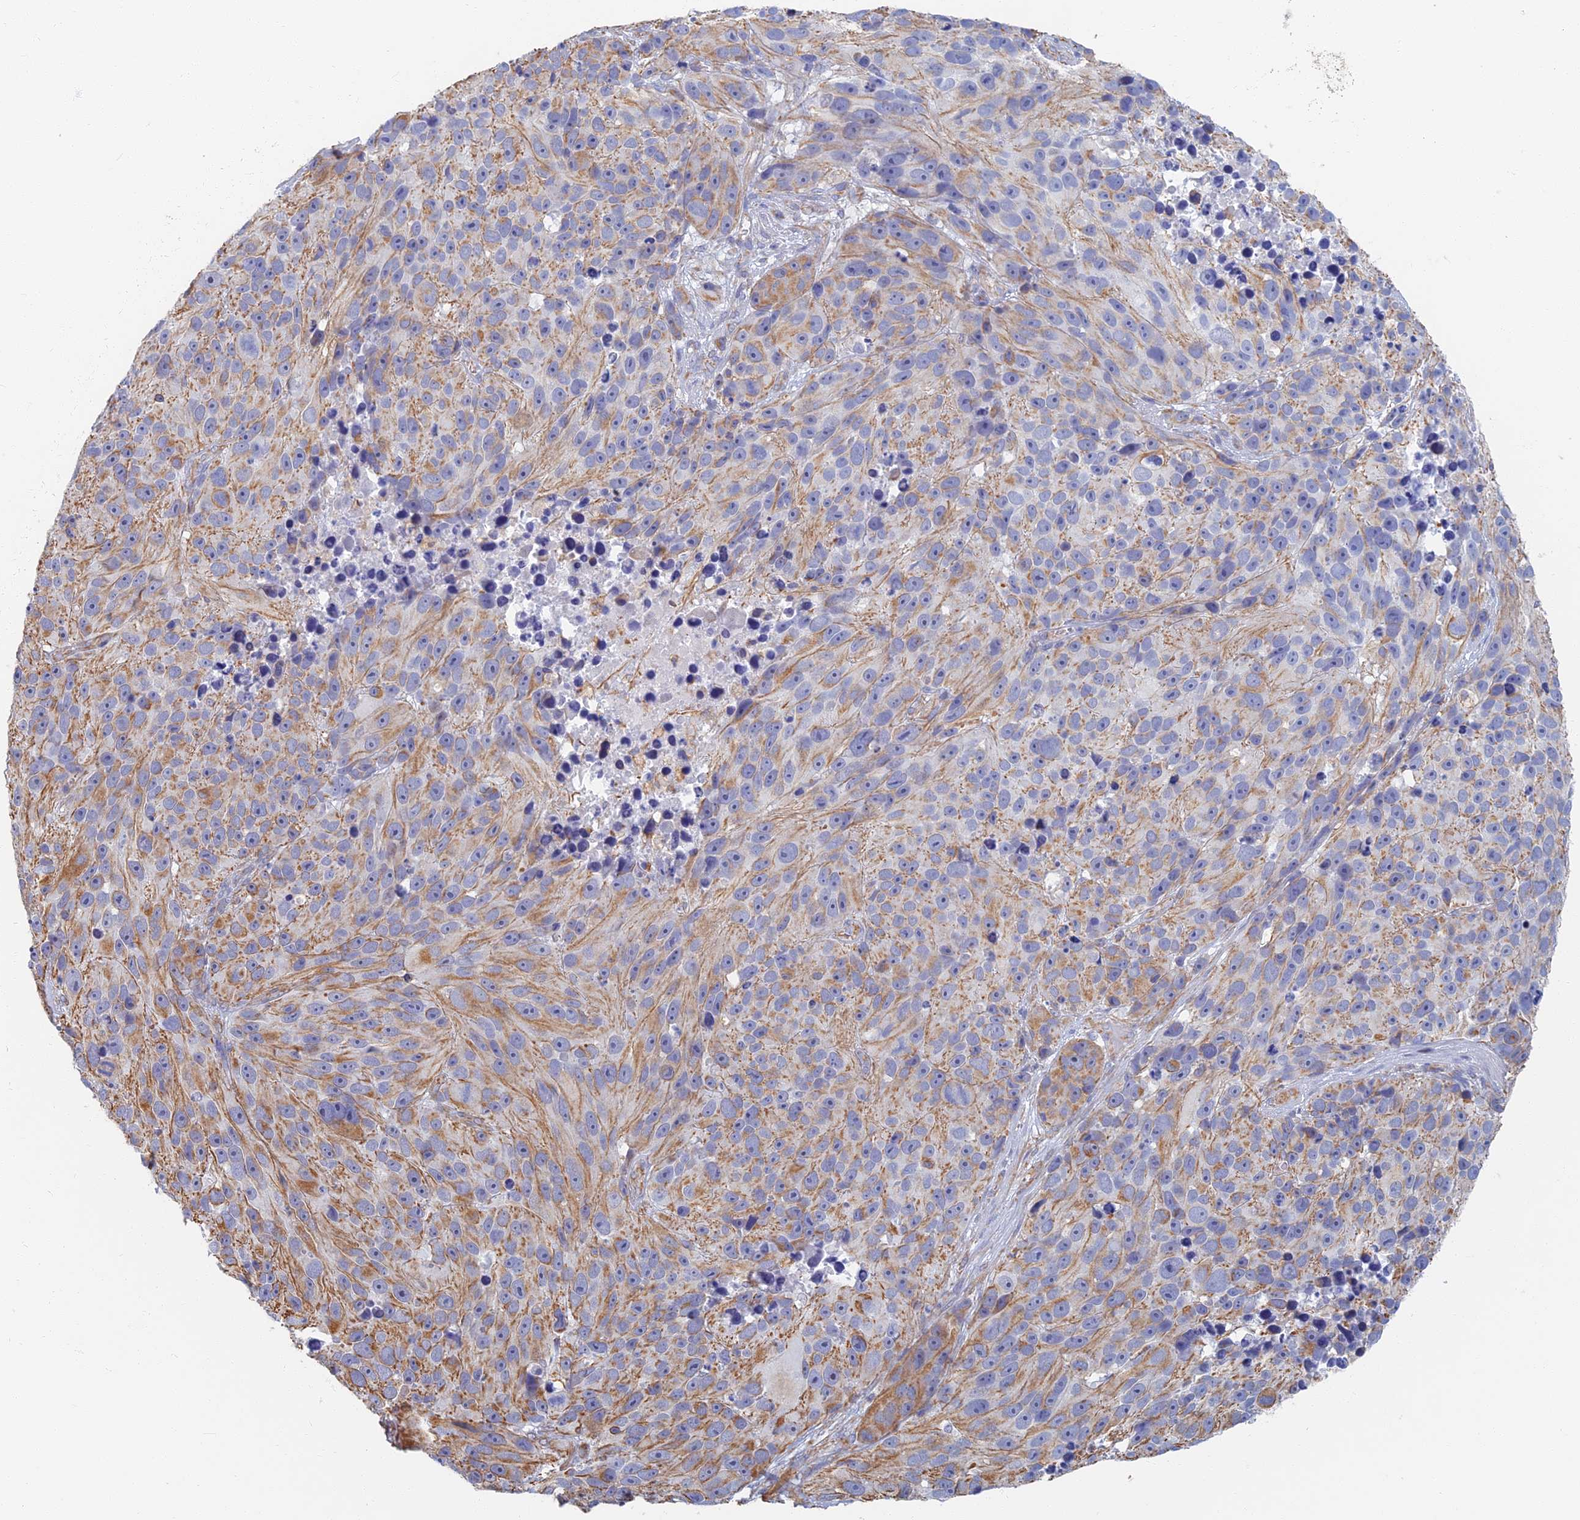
{"staining": {"intensity": "moderate", "quantity": "25%-75%", "location": "cytoplasmic/membranous"}, "tissue": "melanoma", "cell_type": "Tumor cells", "image_type": "cancer", "snomed": [{"axis": "morphology", "description": "Malignant melanoma, NOS"}, {"axis": "topography", "description": "Skin"}], "caption": "DAB immunohistochemical staining of human melanoma exhibits moderate cytoplasmic/membranous protein expression in approximately 25%-75% of tumor cells.", "gene": "RMC1", "patient": {"sex": "male", "age": 84}}